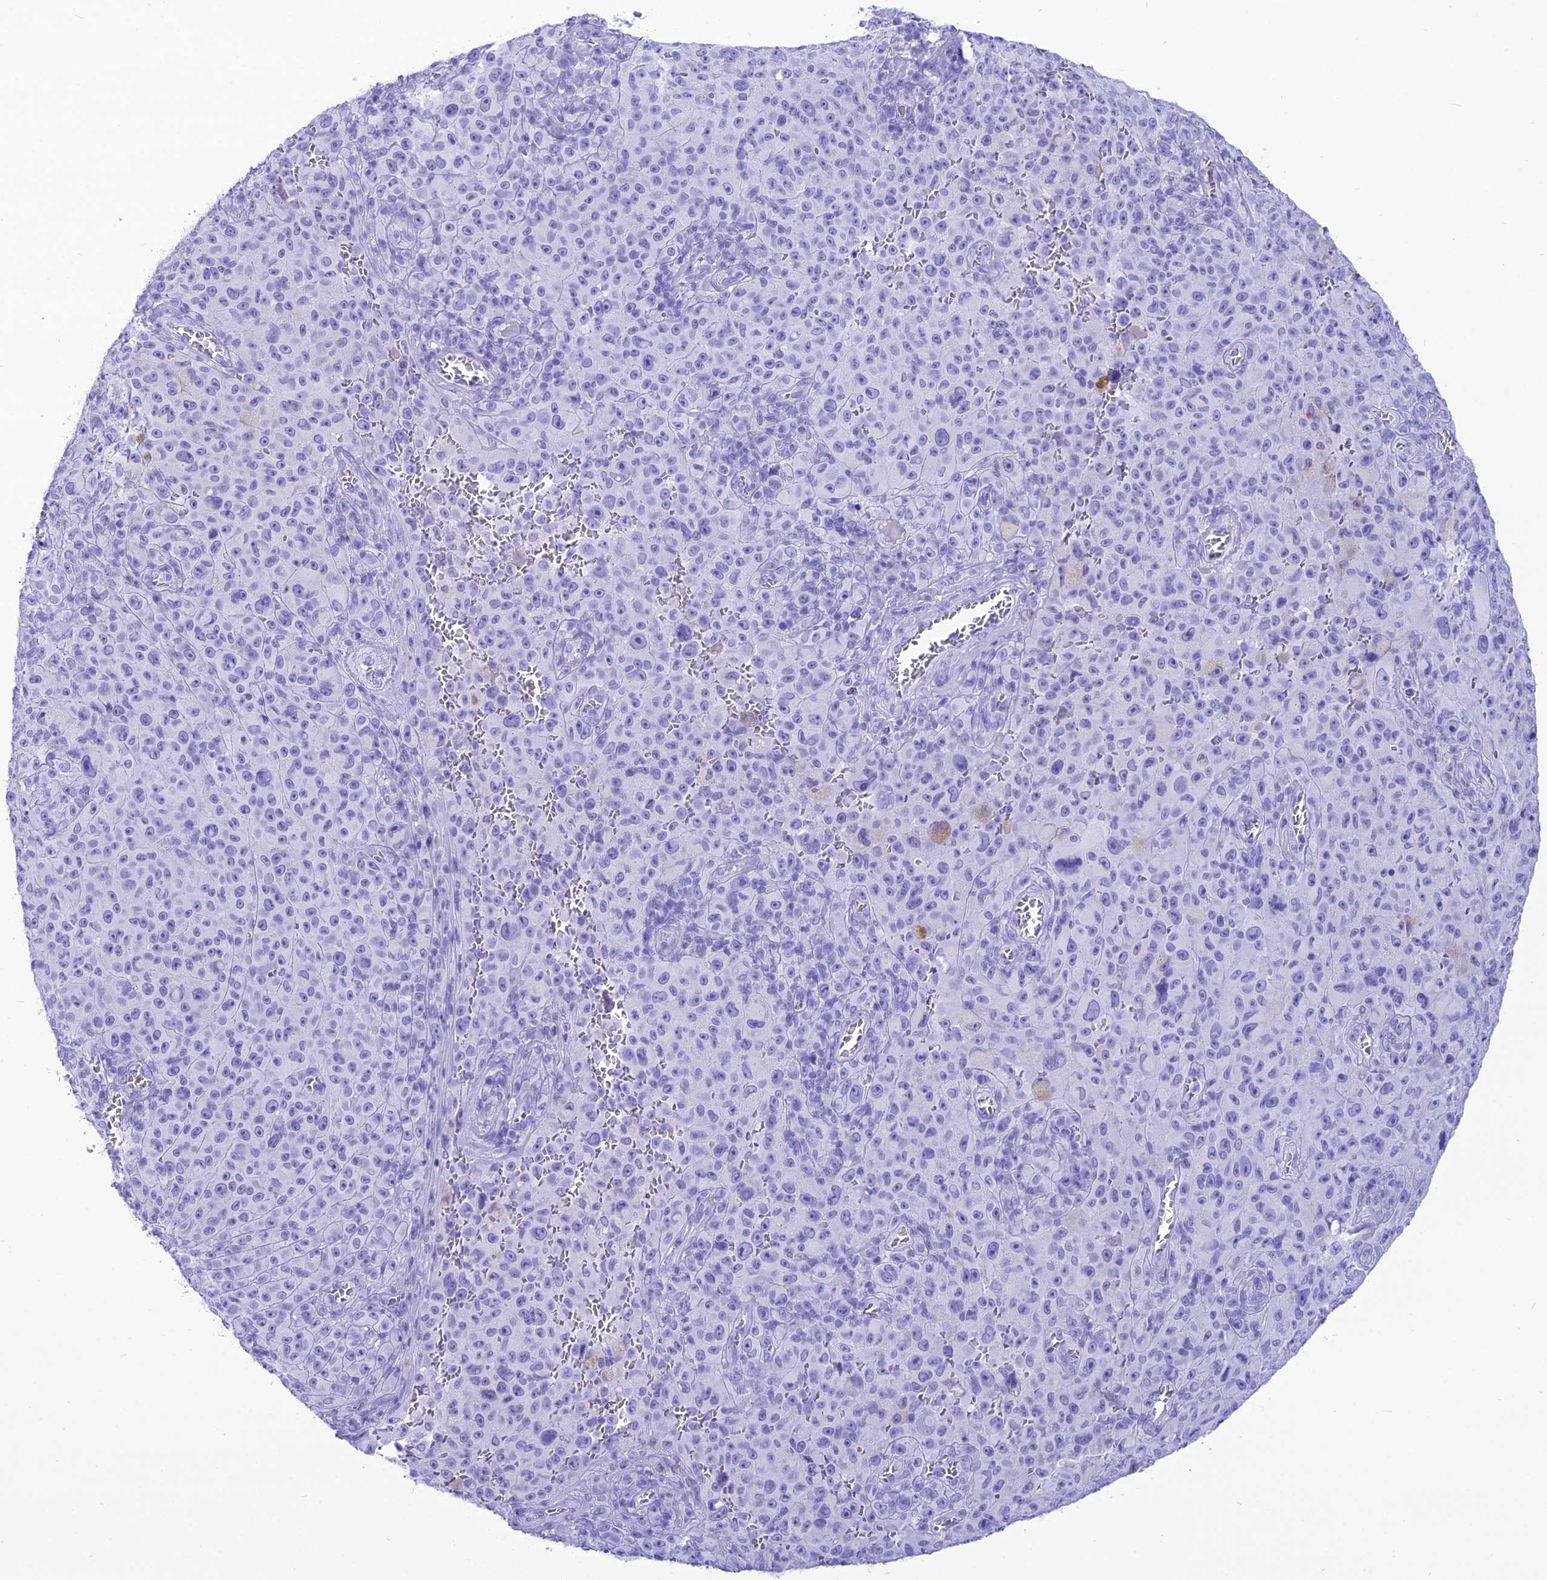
{"staining": {"intensity": "negative", "quantity": "none", "location": "none"}, "tissue": "melanoma", "cell_type": "Tumor cells", "image_type": "cancer", "snomed": [{"axis": "morphology", "description": "Malignant melanoma, NOS"}, {"axis": "topography", "description": "Skin"}], "caption": "An image of melanoma stained for a protein displays no brown staining in tumor cells. Nuclei are stained in blue.", "gene": "PNMA5", "patient": {"sex": "female", "age": 82}}